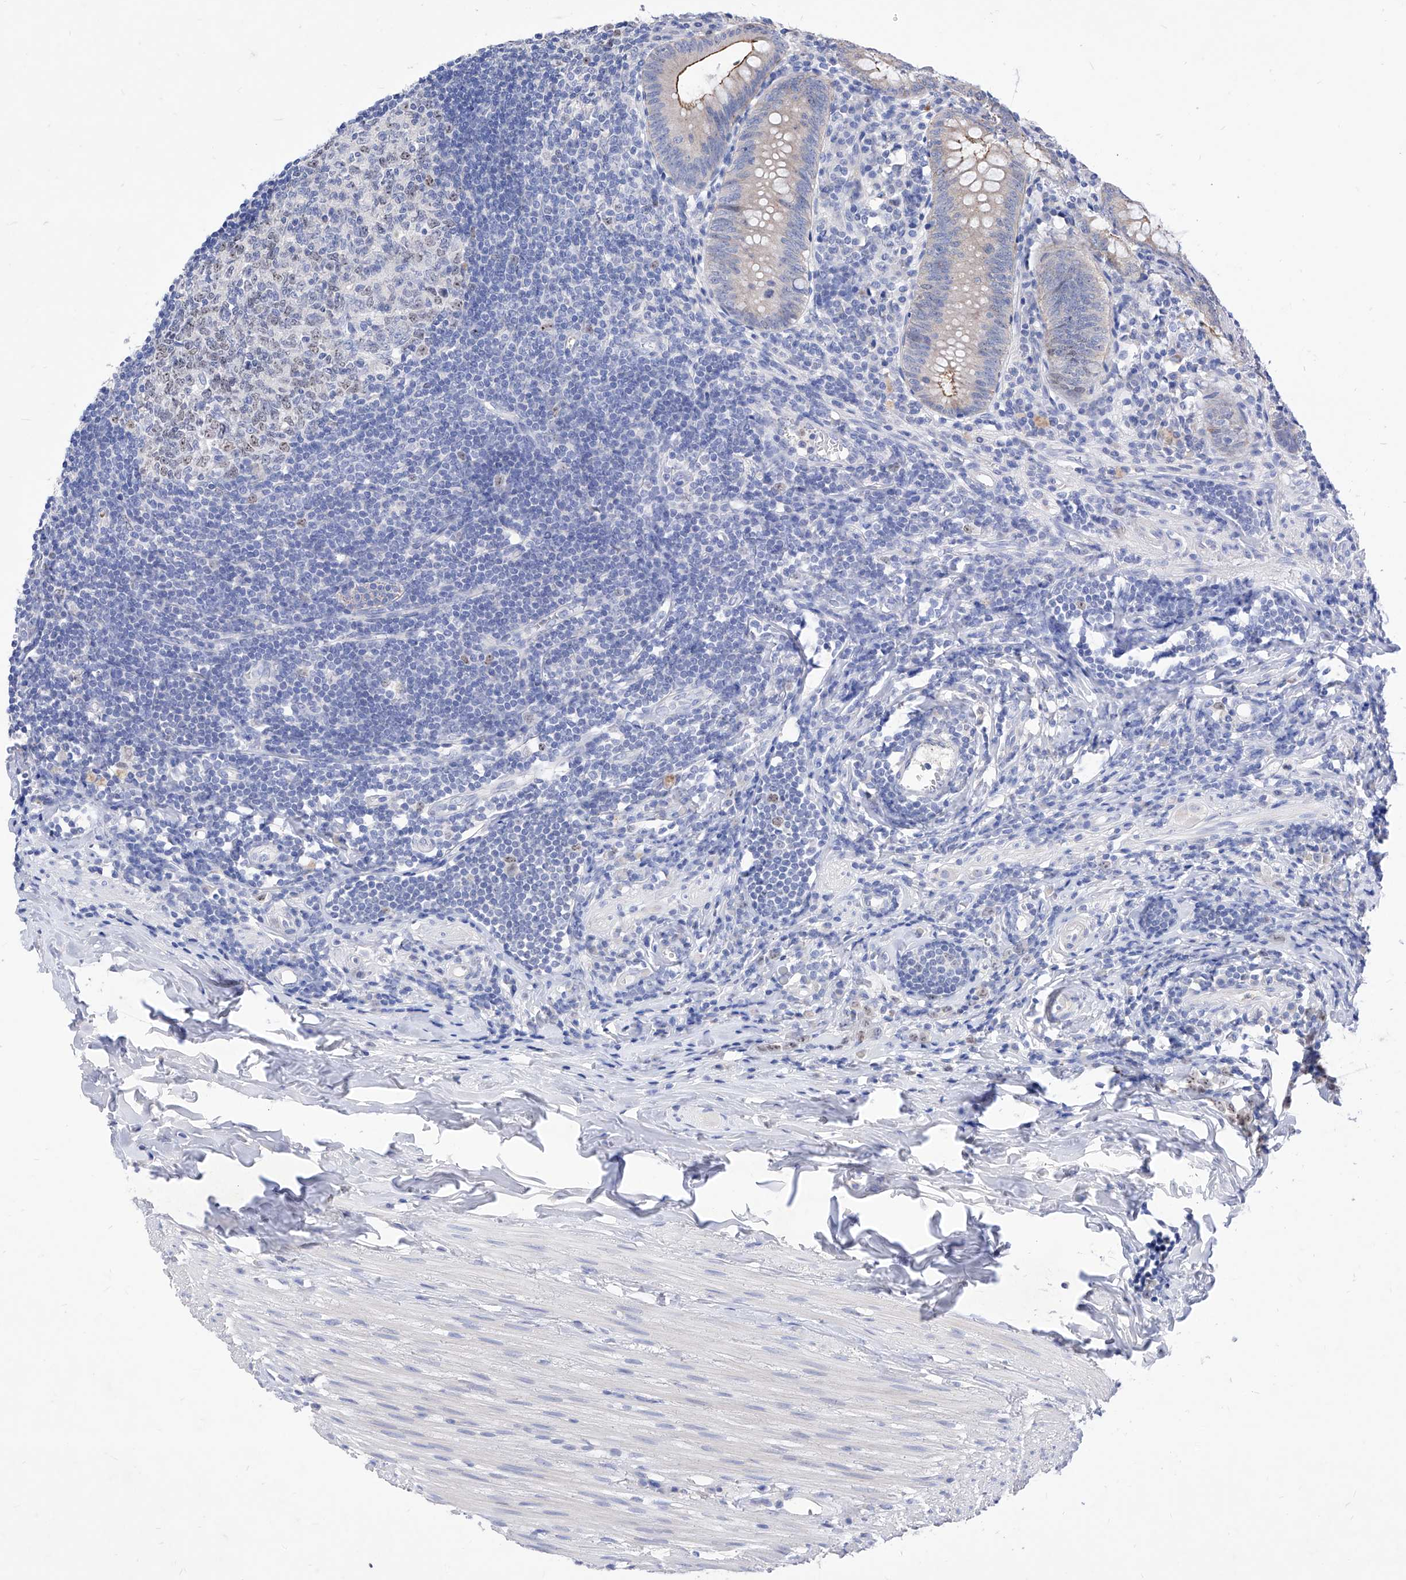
{"staining": {"intensity": "strong", "quantity": "<25%", "location": "cytoplasmic/membranous"}, "tissue": "appendix", "cell_type": "Glandular cells", "image_type": "normal", "snomed": [{"axis": "morphology", "description": "Normal tissue, NOS"}, {"axis": "topography", "description": "Appendix"}], "caption": "Immunohistochemistry (IHC) micrograph of normal appendix: appendix stained using IHC reveals medium levels of strong protein expression localized specifically in the cytoplasmic/membranous of glandular cells, appearing as a cytoplasmic/membranous brown color.", "gene": "VAX1", "patient": {"sex": "female", "age": 54}}